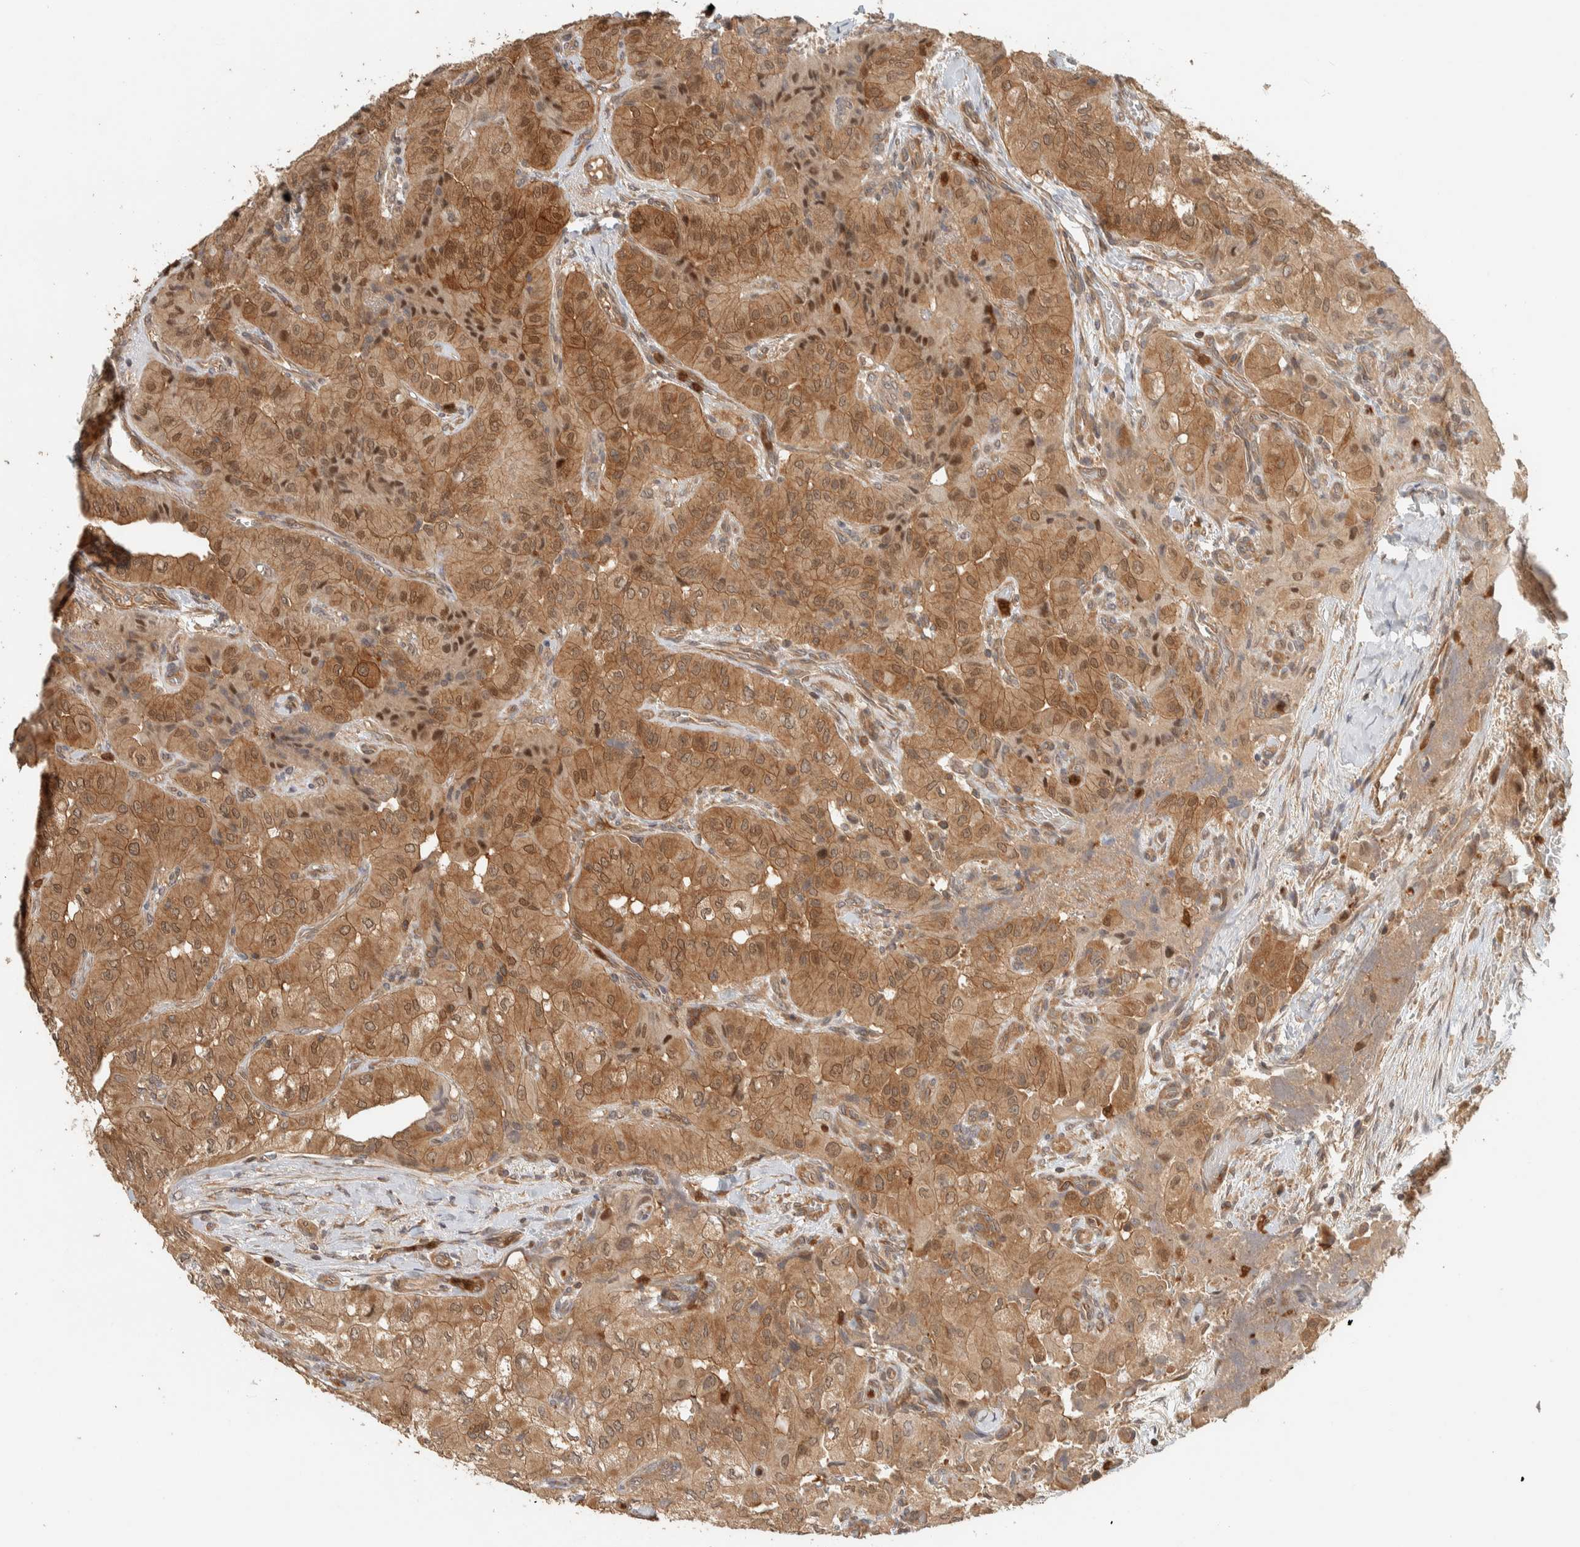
{"staining": {"intensity": "moderate", "quantity": ">75%", "location": "cytoplasmic/membranous,nuclear"}, "tissue": "thyroid cancer", "cell_type": "Tumor cells", "image_type": "cancer", "snomed": [{"axis": "morphology", "description": "Papillary adenocarcinoma, NOS"}, {"axis": "topography", "description": "Thyroid gland"}], "caption": "High-magnification brightfield microscopy of thyroid cancer stained with DAB (3,3'-diaminobenzidine) (brown) and counterstained with hematoxylin (blue). tumor cells exhibit moderate cytoplasmic/membranous and nuclear staining is identified in about>75% of cells.", "gene": "ADSS2", "patient": {"sex": "female", "age": 59}}